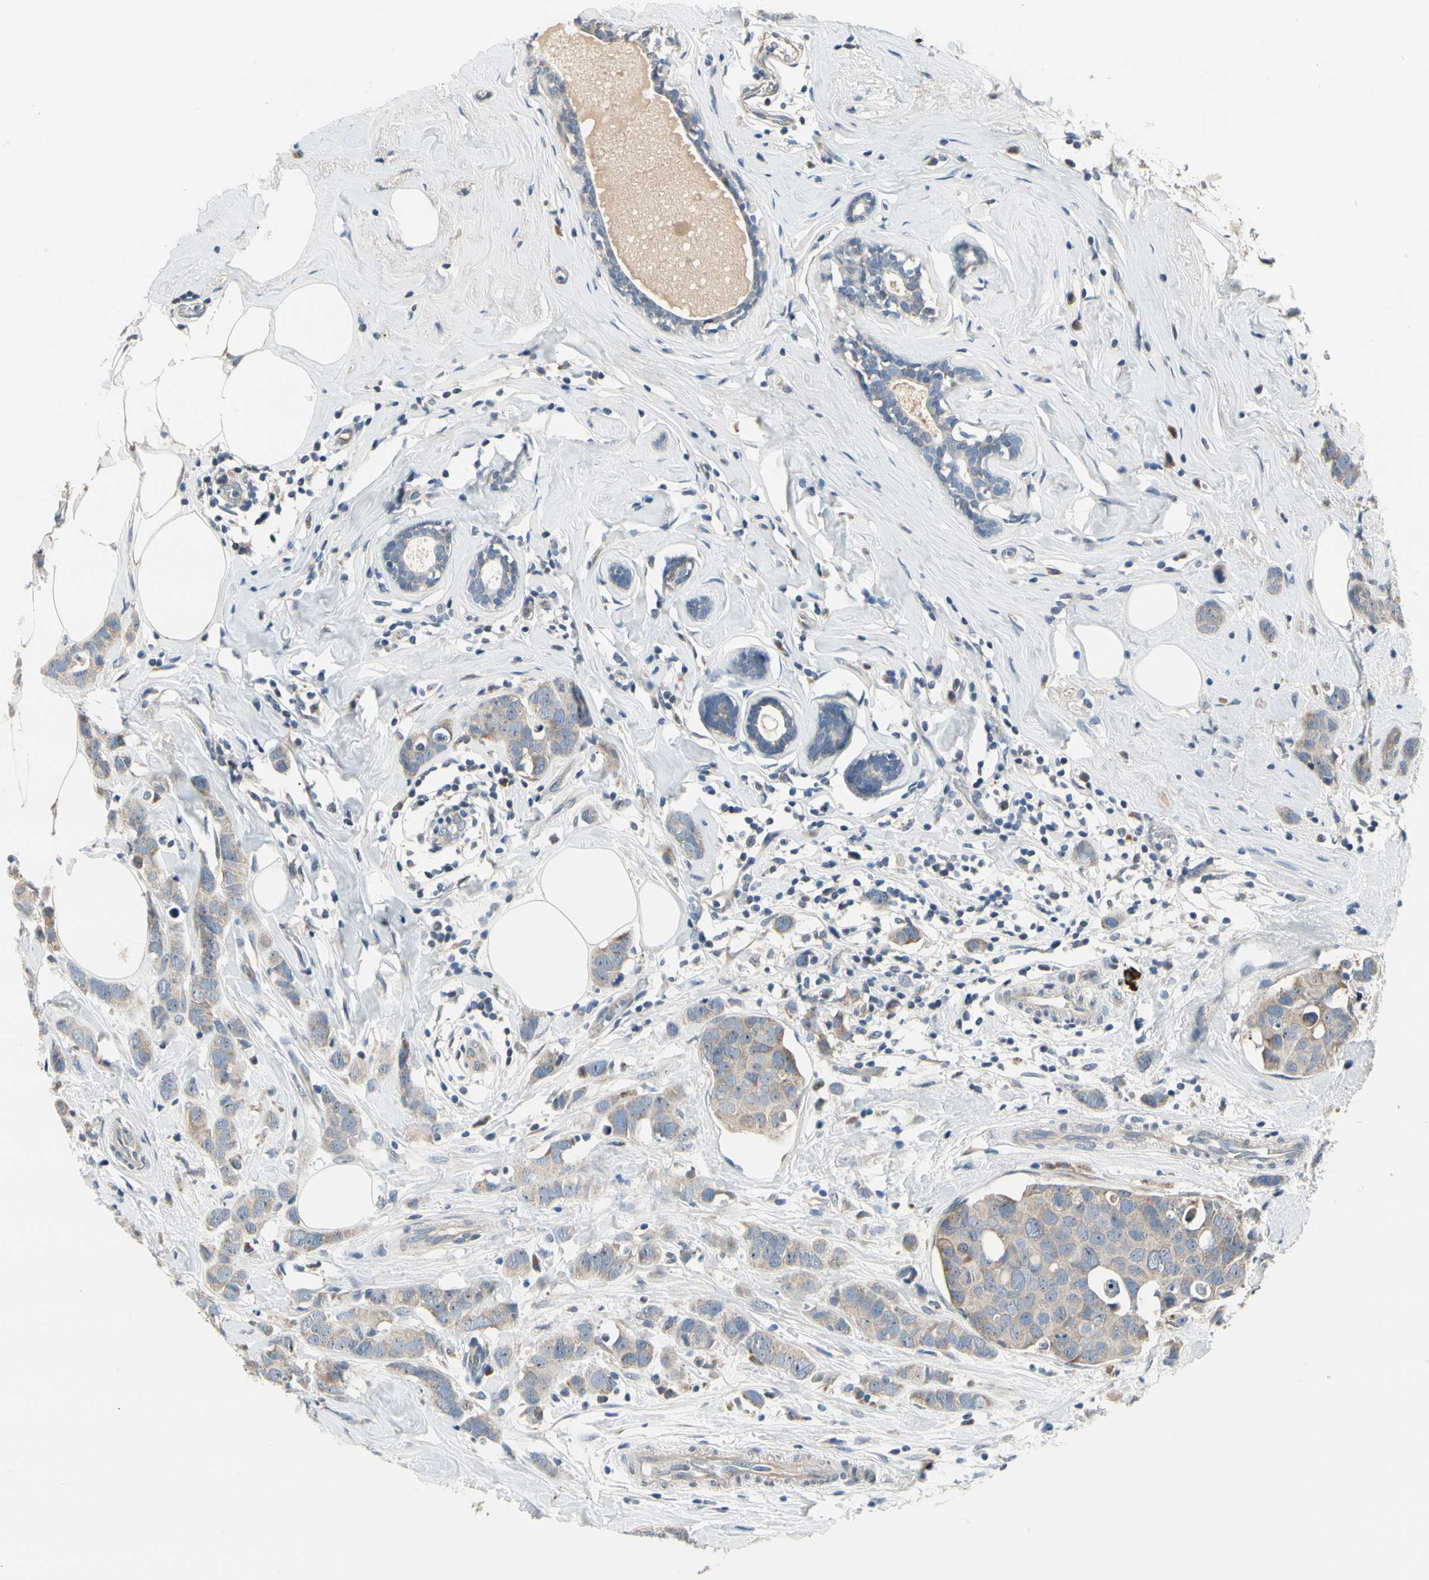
{"staining": {"intensity": "weak", "quantity": ">75%", "location": "cytoplasmic/membranous"}, "tissue": "breast cancer", "cell_type": "Tumor cells", "image_type": "cancer", "snomed": [{"axis": "morphology", "description": "Normal tissue, NOS"}, {"axis": "morphology", "description": "Duct carcinoma"}, {"axis": "topography", "description": "Breast"}], "caption": "DAB (3,3'-diaminobenzidine) immunohistochemical staining of human breast cancer (infiltrating ductal carcinoma) demonstrates weak cytoplasmic/membranous protein expression in approximately >75% of tumor cells.", "gene": "NFASC", "patient": {"sex": "female", "age": 50}}